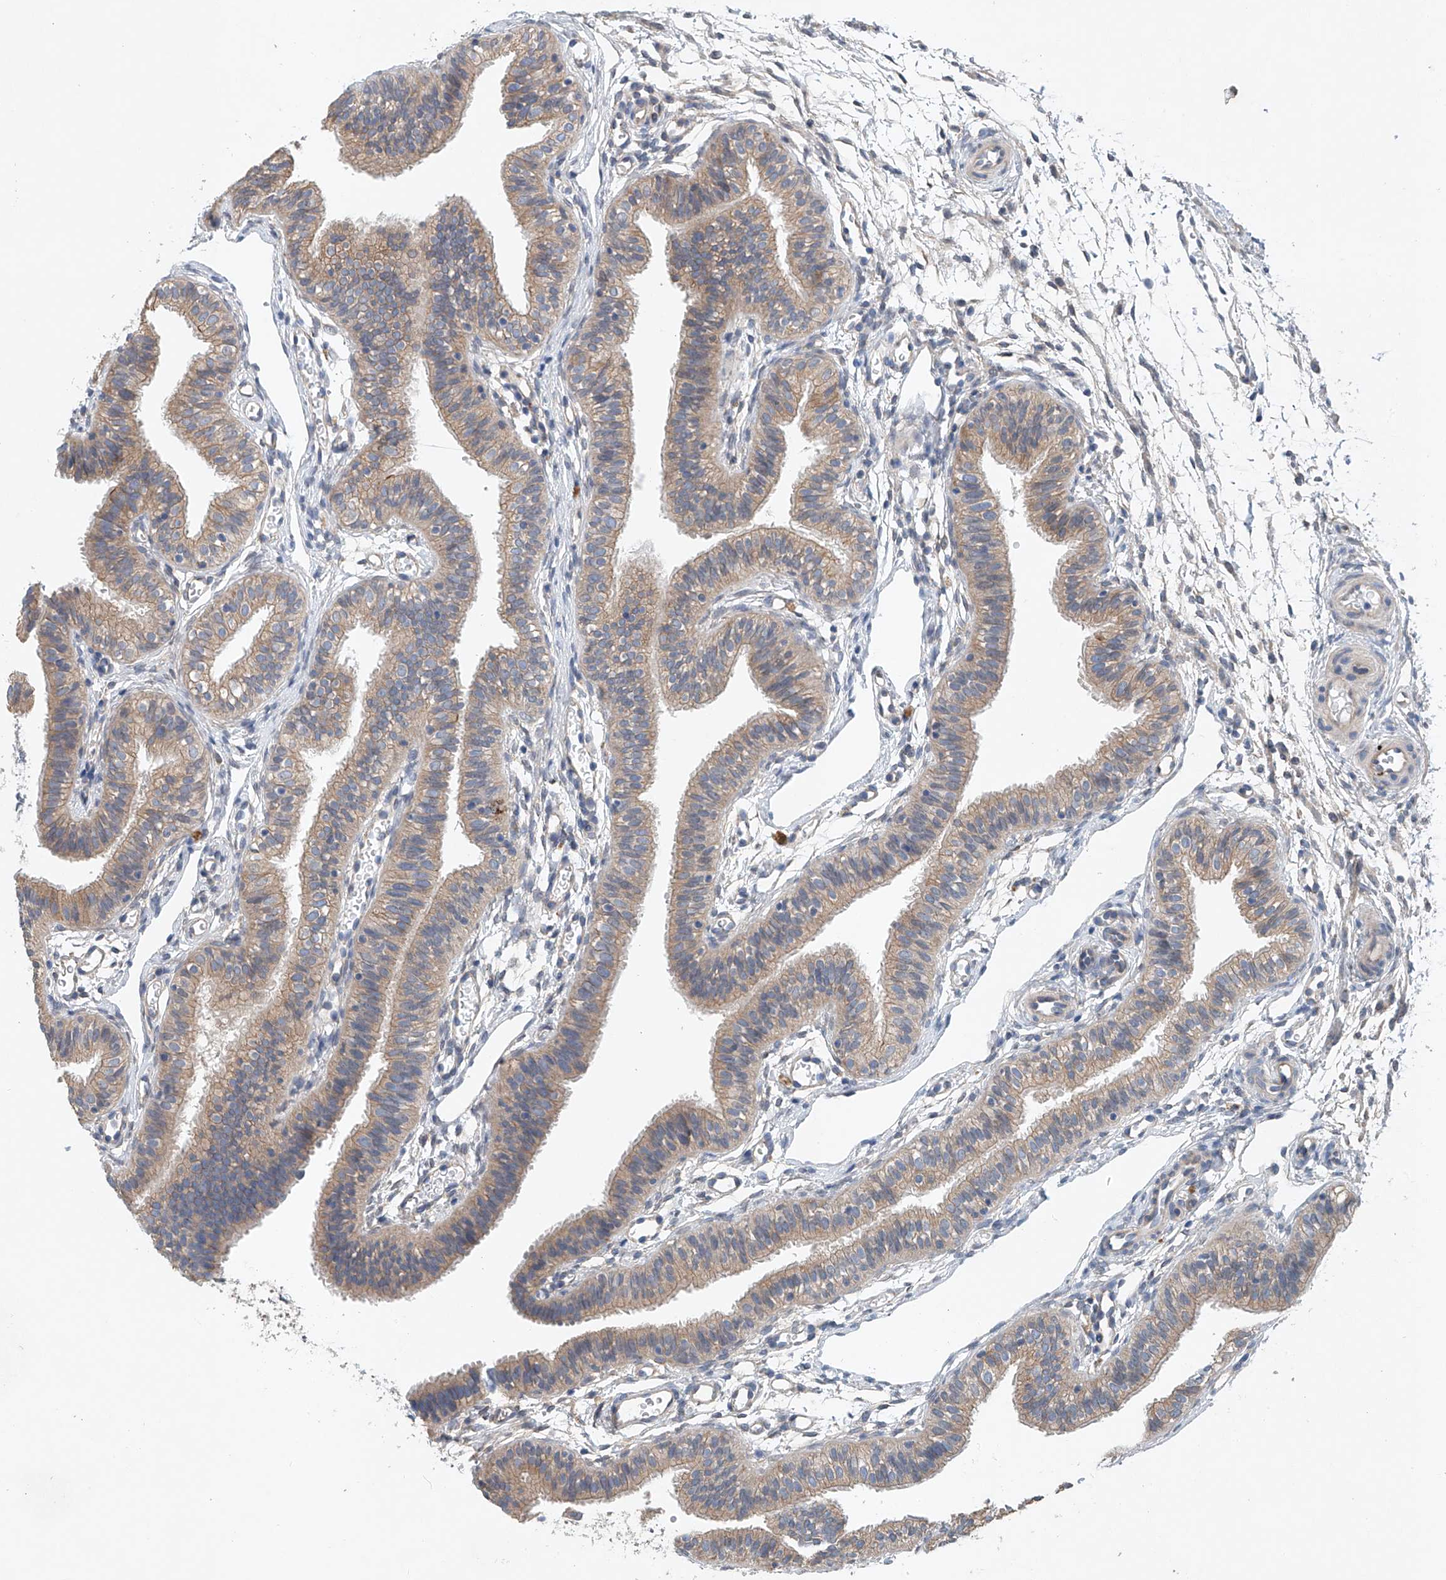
{"staining": {"intensity": "weak", "quantity": "25%-75%", "location": "cytoplasmic/membranous"}, "tissue": "fallopian tube", "cell_type": "Glandular cells", "image_type": "normal", "snomed": [{"axis": "morphology", "description": "Normal tissue, NOS"}, {"axis": "topography", "description": "Fallopian tube"}], "caption": "Benign fallopian tube was stained to show a protein in brown. There is low levels of weak cytoplasmic/membranous staining in approximately 25%-75% of glandular cells. (Stains: DAB in brown, nuclei in blue, Microscopy: brightfield microscopy at high magnification).", "gene": "CEP85L", "patient": {"sex": "female", "age": 35}}